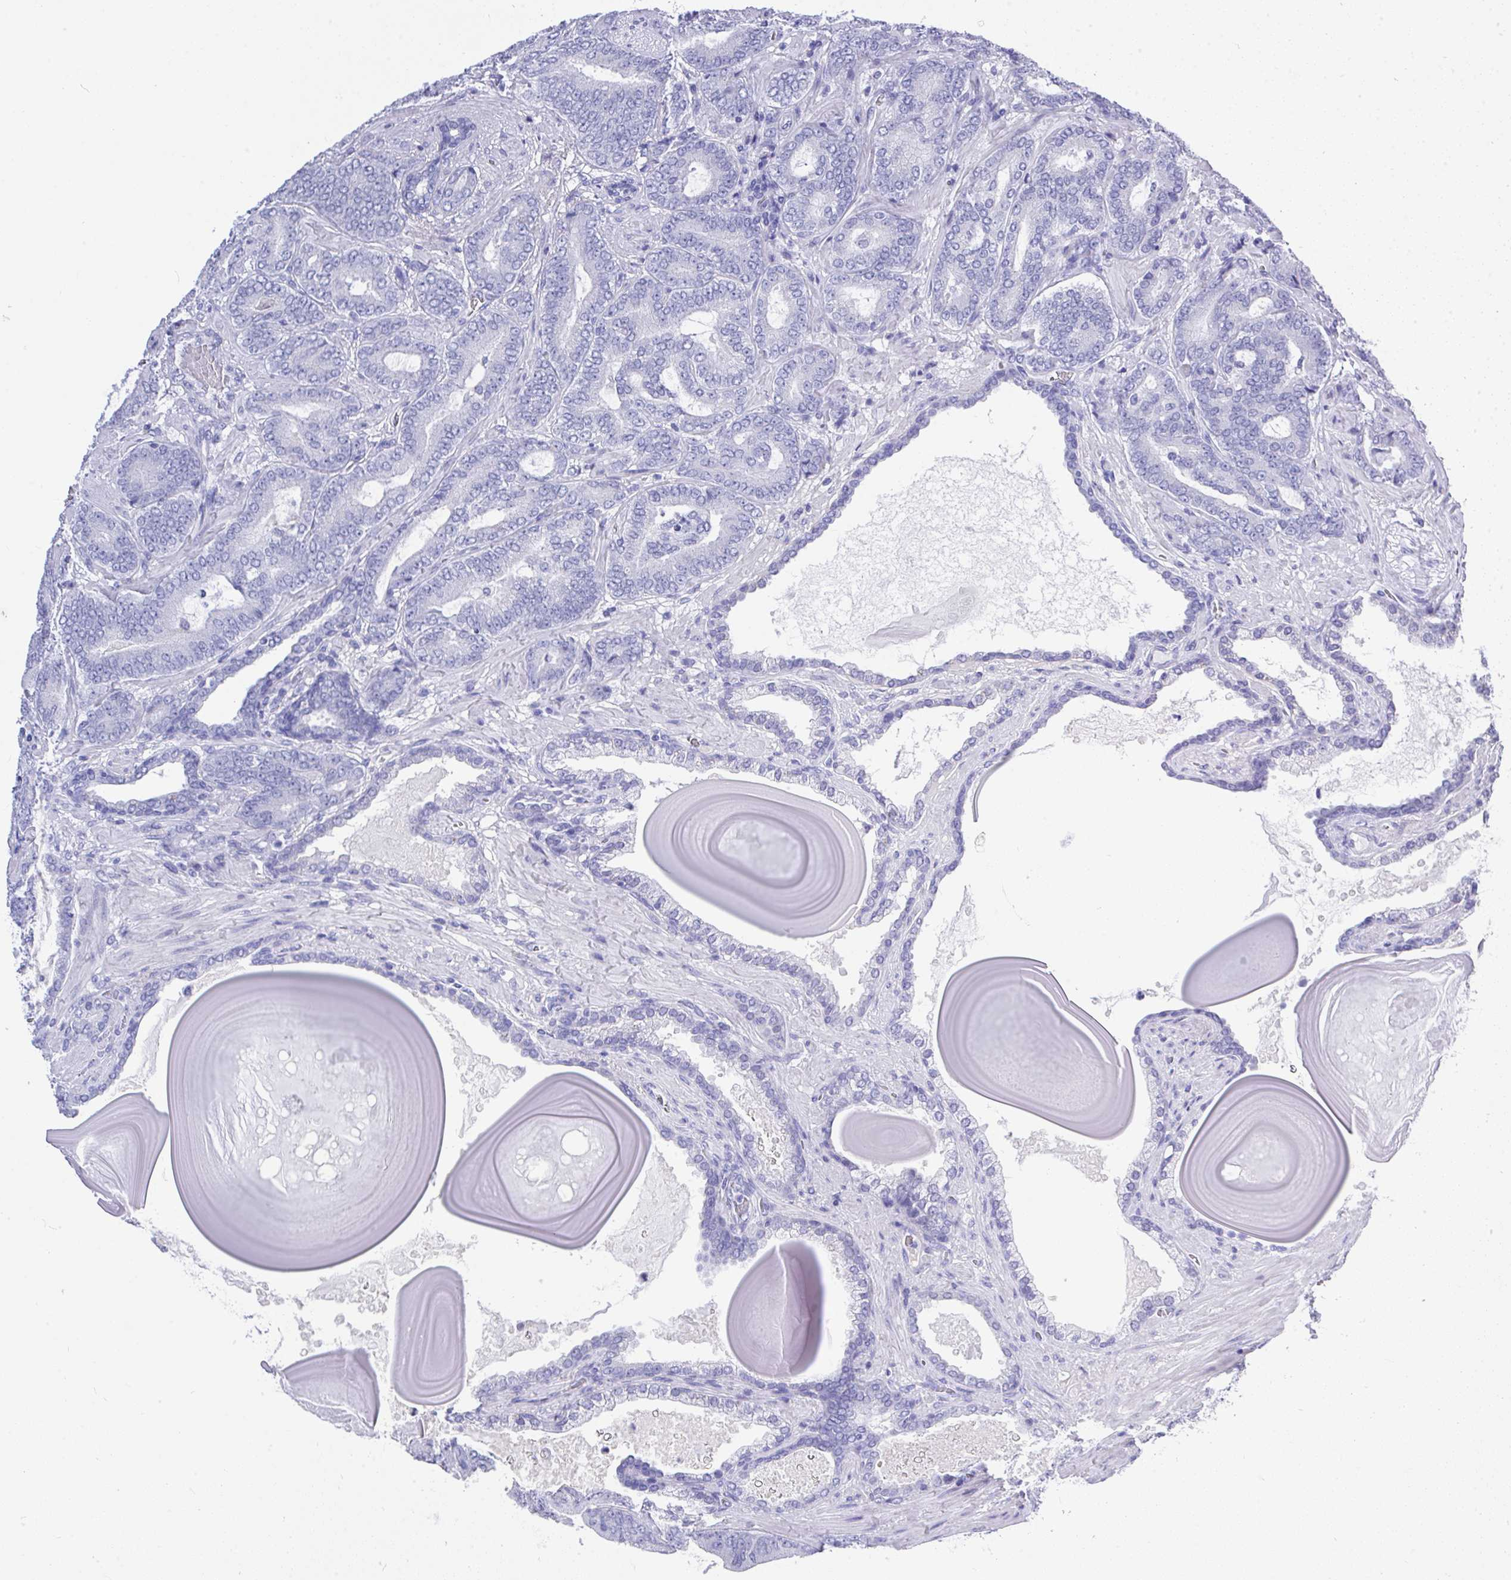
{"staining": {"intensity": "negative", "quantity": "none", "location": "none"}, "tissue": "prostate cancer", "cell_type": "Tumor cells", "image_type": "cancer", "snomed": [{"axis": "morphology", "description": "Adenocarcinoma, High grade"}, {"axis": "topography", "description": "Prostate"}], "caption": "The micrograph reveals no staining of tumor cells in prostate high-grade adenocarcinoma.", "gene": "MS4A12", "patient": {"sex": "male", "age": 62}}